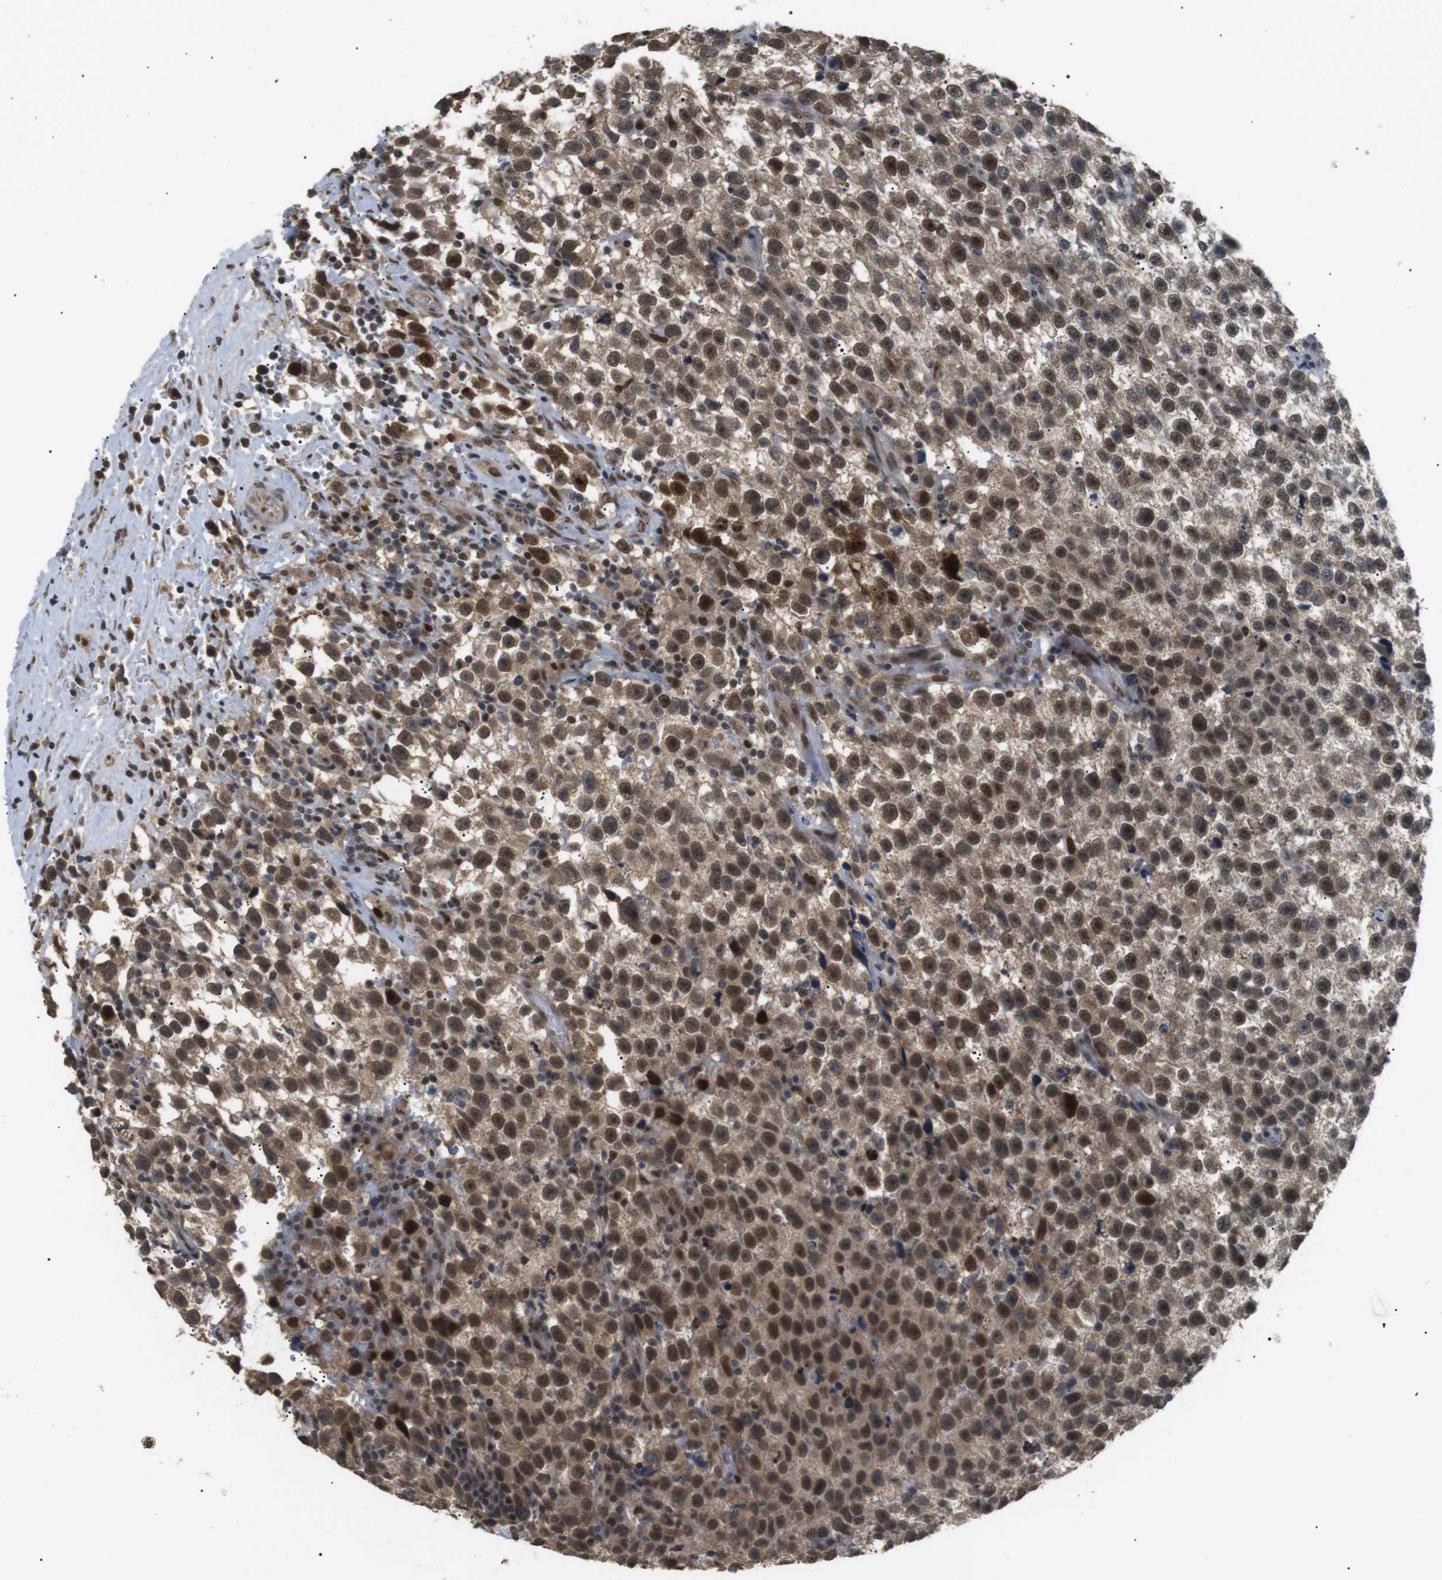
{"staining": {"intensity": "moderate", "quantity": ">75%", "location": "cytoplasmic/membranous,nuclear"}, "tissue": "testis cancer", "cell_type": "Tumor cells", "image_type": "cancer", "snomed": [{"axis": "morphology", "description": "Seminoma, NOS"}, {"axis": "topography", "description": "Testis"}], "caption": "Protein expression by immunohistochemistry displays moderate cytoplasmic/membranous and nuclear positivity in approximately >75% of tumor cells in testis cancer (seminoma). (Stains: DAB (3,3'-diaminobenzidine) in brown, nuclei in blue, Microscopy: brightfield microscopy at high magnification).", "gene": "ORAI3", "patient": {"sex": "male", "age": 33}}